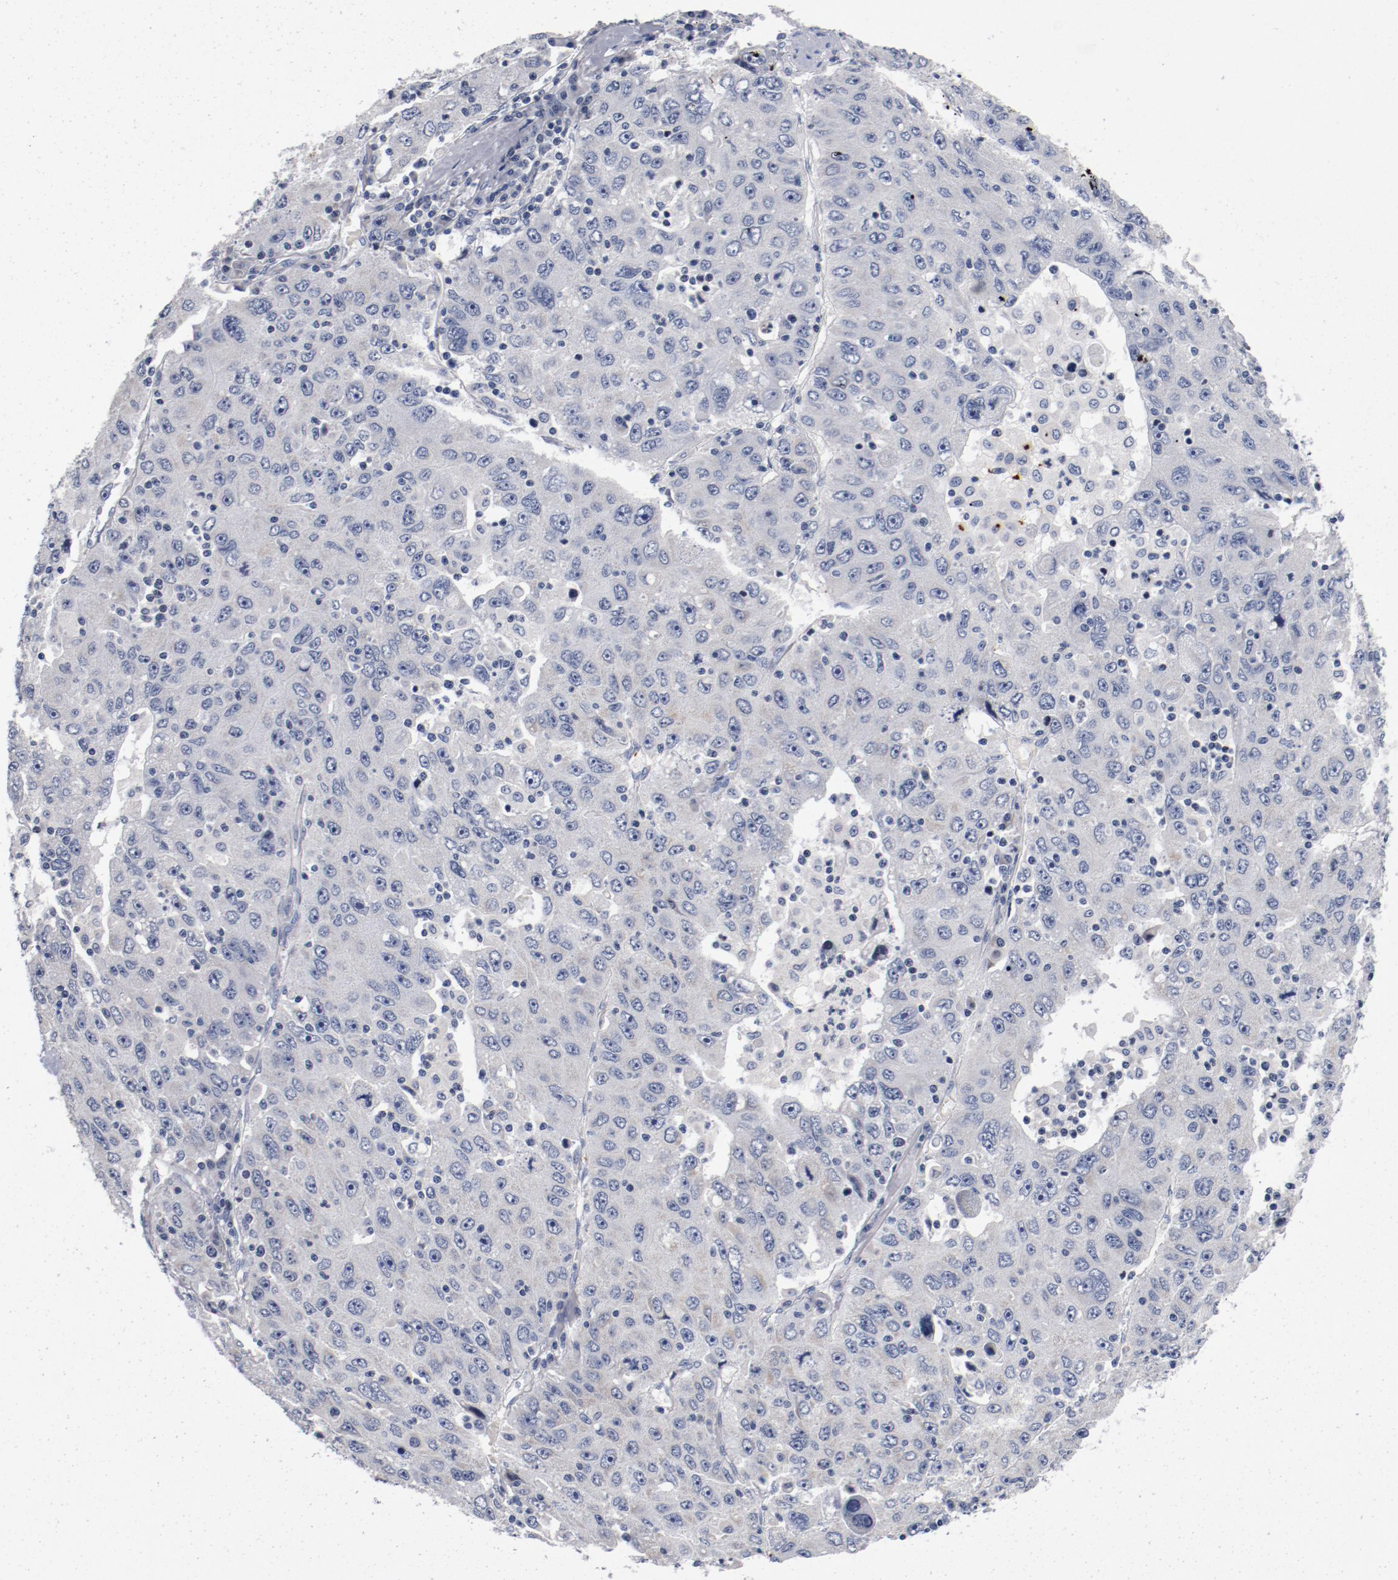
{"staining": {"intensity": "negative", "quantity": "none", "location": "none"}, "tissue": "liver cancer", "cell_type": "Tumor cells", "image_type": "cancer", "snomed": [{"axis": "morphology", "description": "Carcinoma, Hepatocellular, NOS"}, {"axis": "topography", "description": "Liver"}], "caption": "IHC image of human liver hepatocellular carcinoma stained for a protein (brown), which shows no staining in tumor cells. (DAB (3,3'-diaminobenzidine) IHC visualized using brightfield microscopy, high magnification).", "gene": "PIM1", "patient": {"sex": "male", "age": 49}}